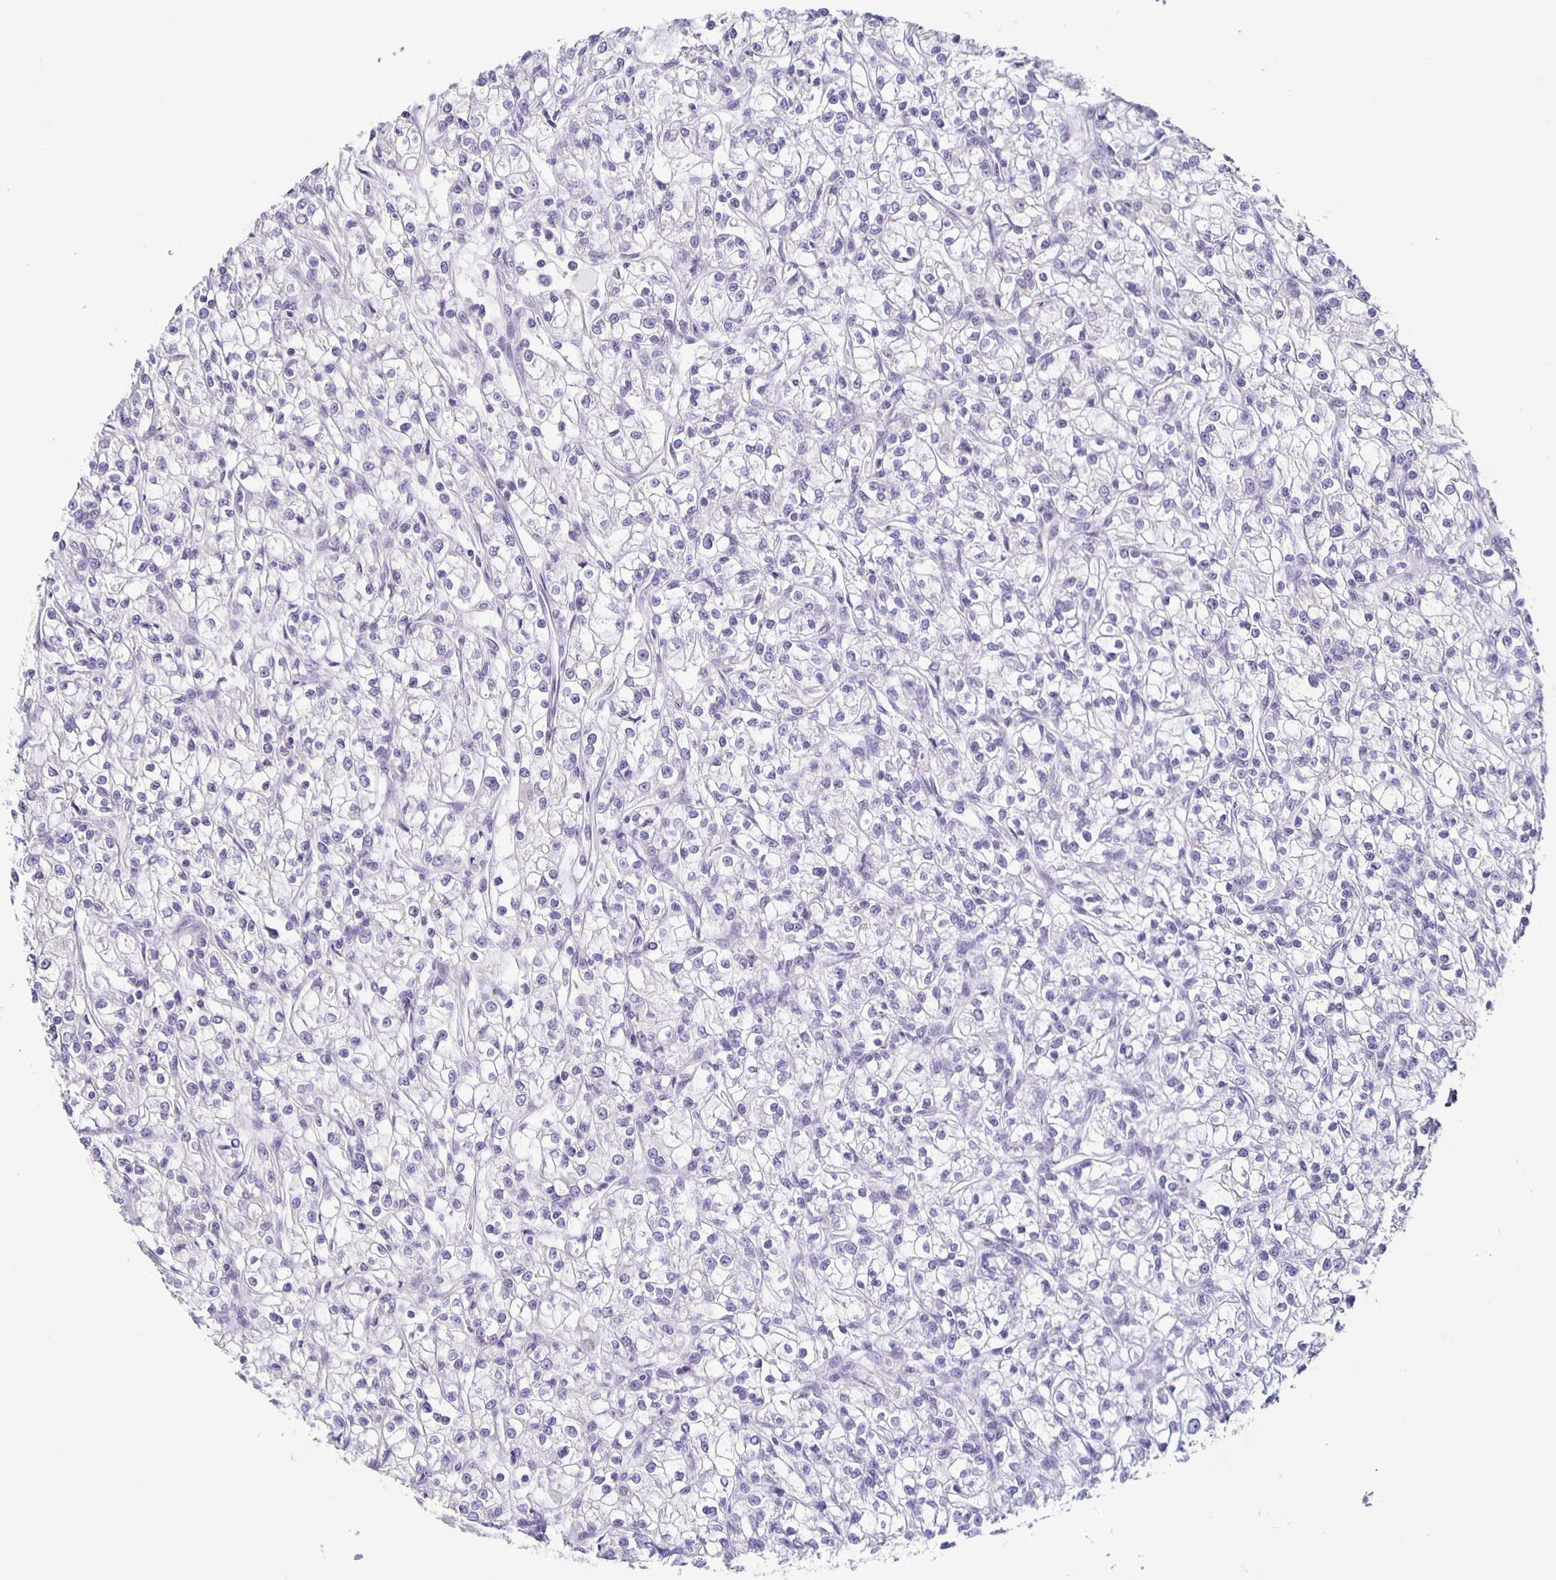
{"staining": {"intensity": "negative", "quantity": "none", "location": "none"}, "tissue": "renal cancer", "cell_type": "Tumor cells", "image_type": "cancer", "snomed": [{"axis": "morphology", "description": "Adenocarcinoma, NOS"}, {"axis": "topography", "description": "Kidney"}], "caption": "High magnification brightfield microscopy of renal cancer stained with DAB (3,3'-diaminobenzidine) (brown) and counterstained with hematoxylin (blue): tumor cells show no significant expression.", "gene": "CARNS1", "patient": {"sex": "female", "age": 59}}